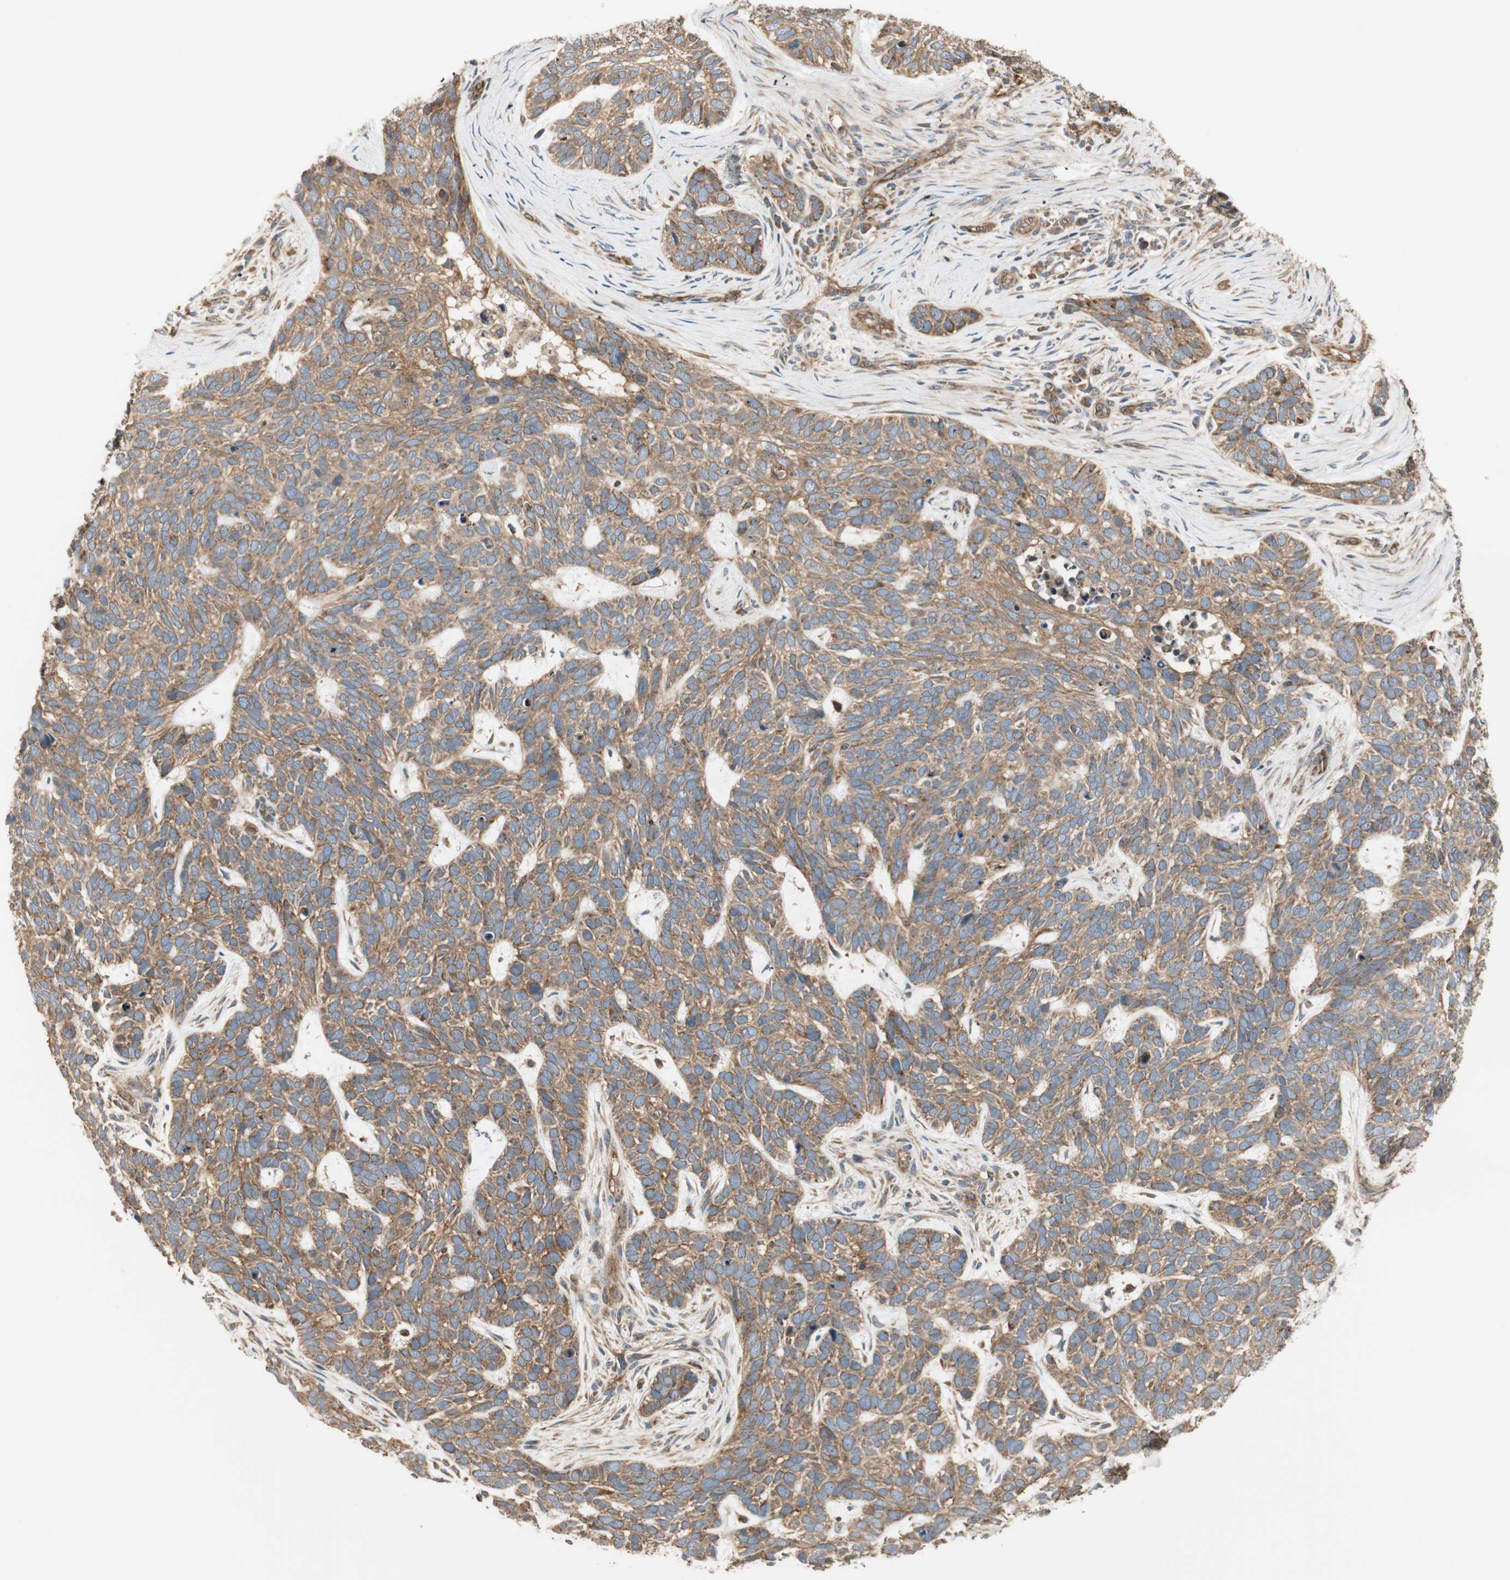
{"staining": {"intensity": "moderate", "quantity": ">75%", "location": "cytoplasmic/membranous"}, "tissue": "skin cancer", "cell_type": "Tumor cells", "image_type": "cancer", "snomed": [{"axis": "morphology", "description": "Basal cell carcinoma"}, {"axis": "topography", "description": "Skin"}], "caption": "High-magnification brightfield microscopy of skin cancer stained with DAB (brown) and counterstained with hematoxylin (blue). tumor cells exhibit moderate cytoplasmic/membranous staining is present in about>75% of cells.", "gene": "CTTNBP2NL", "patient": {"sex": "male", "age": 87}}